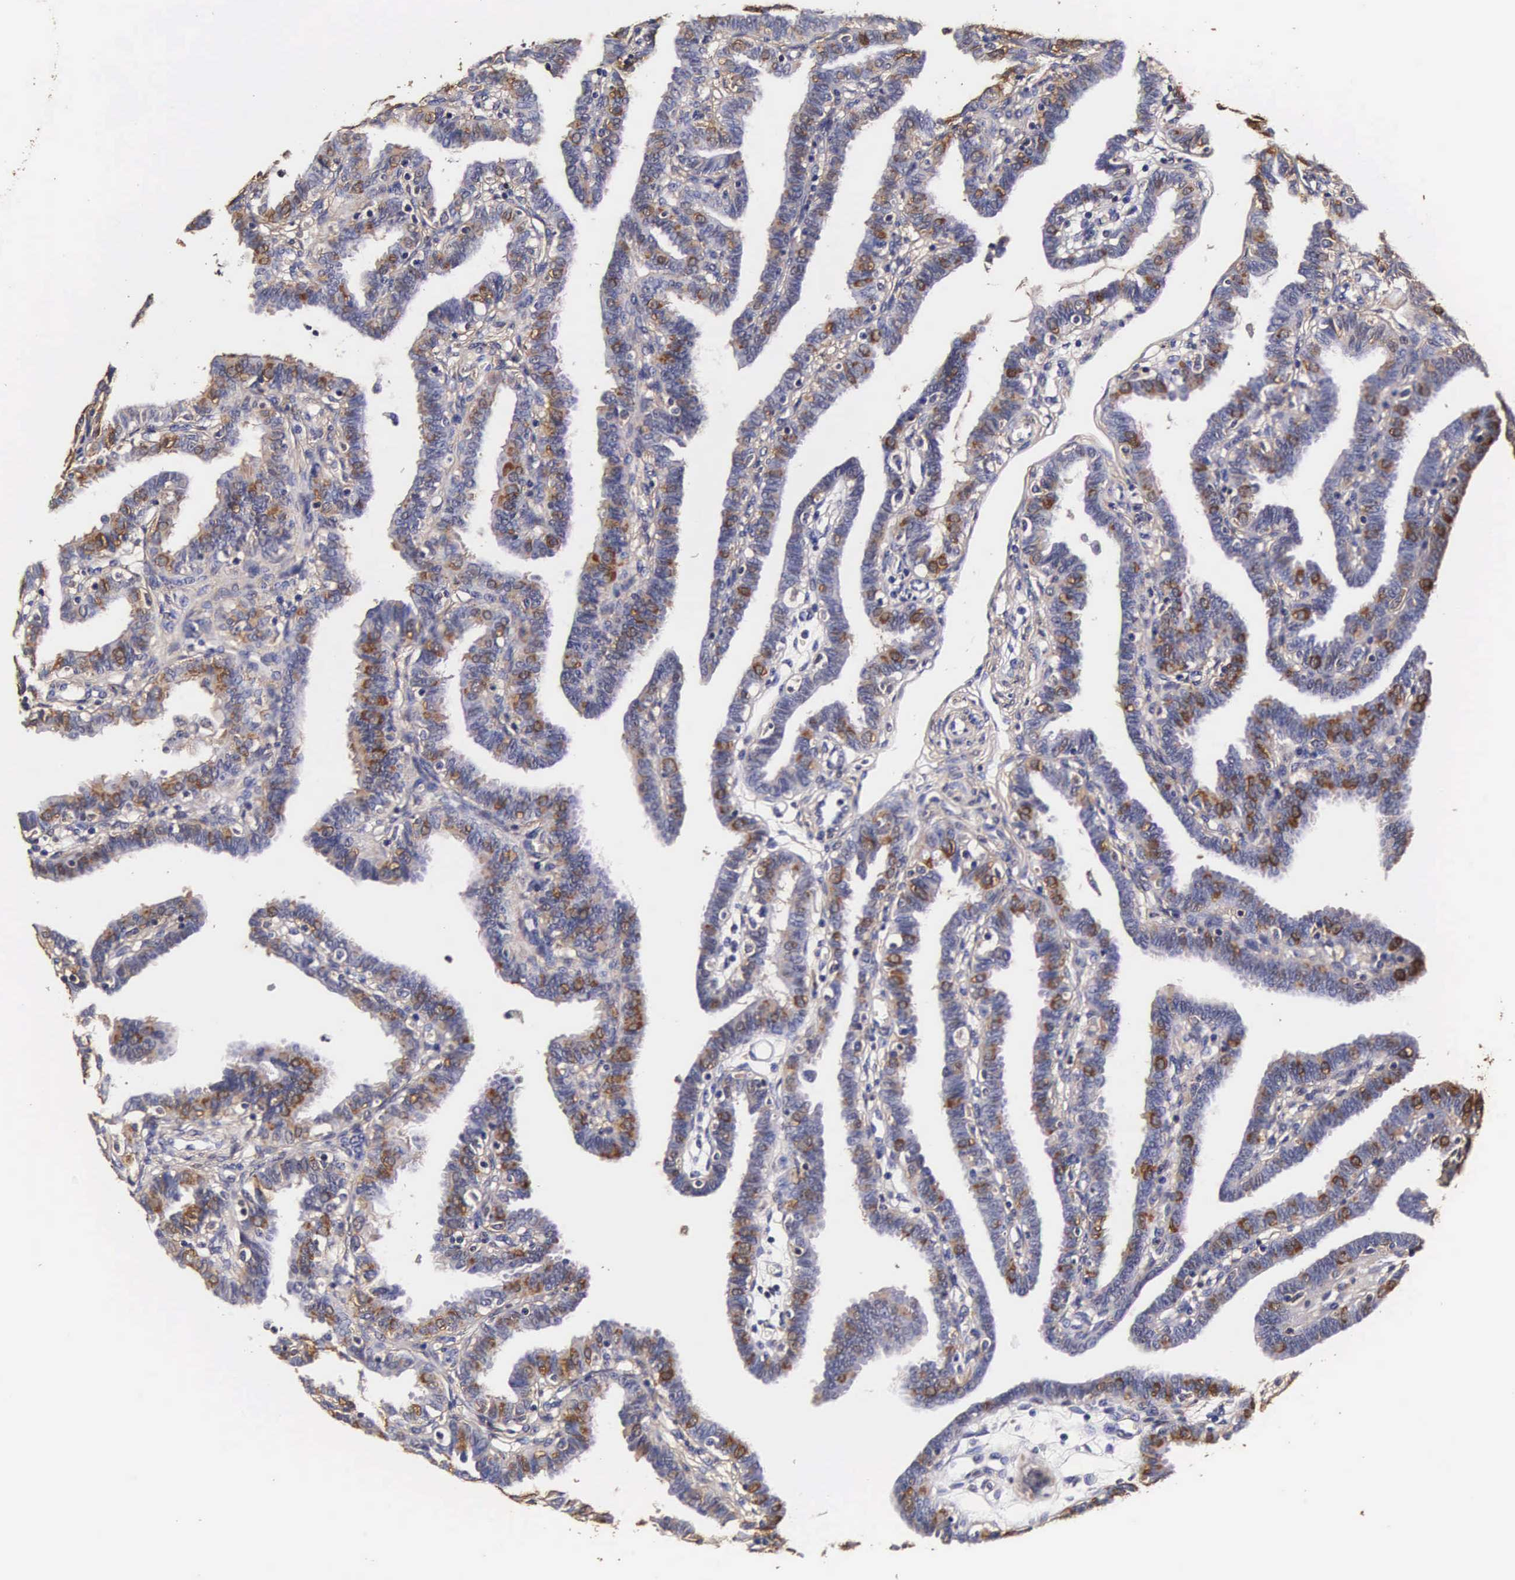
{"staining": {"intensity": "weak", "quantity": "<25%", "location": "cytoplasmic/membranous,nuclear"}, "tissue": "fallopian tube", "cell_type": "Glandular cells", "image_type": "normal", "snomed": [{"axis": "morphology", "description": "Normal tissue, NOS"}, {"axis": "topography", "description": "Fallopian tube"}], "caption": "This is a photomicrograph of IHC staining of unremarkable fallopian tube, which shows no positivity in glandular cells.", "gene": "TECPR2", "patient": {"sex": "female", "age": 41}}